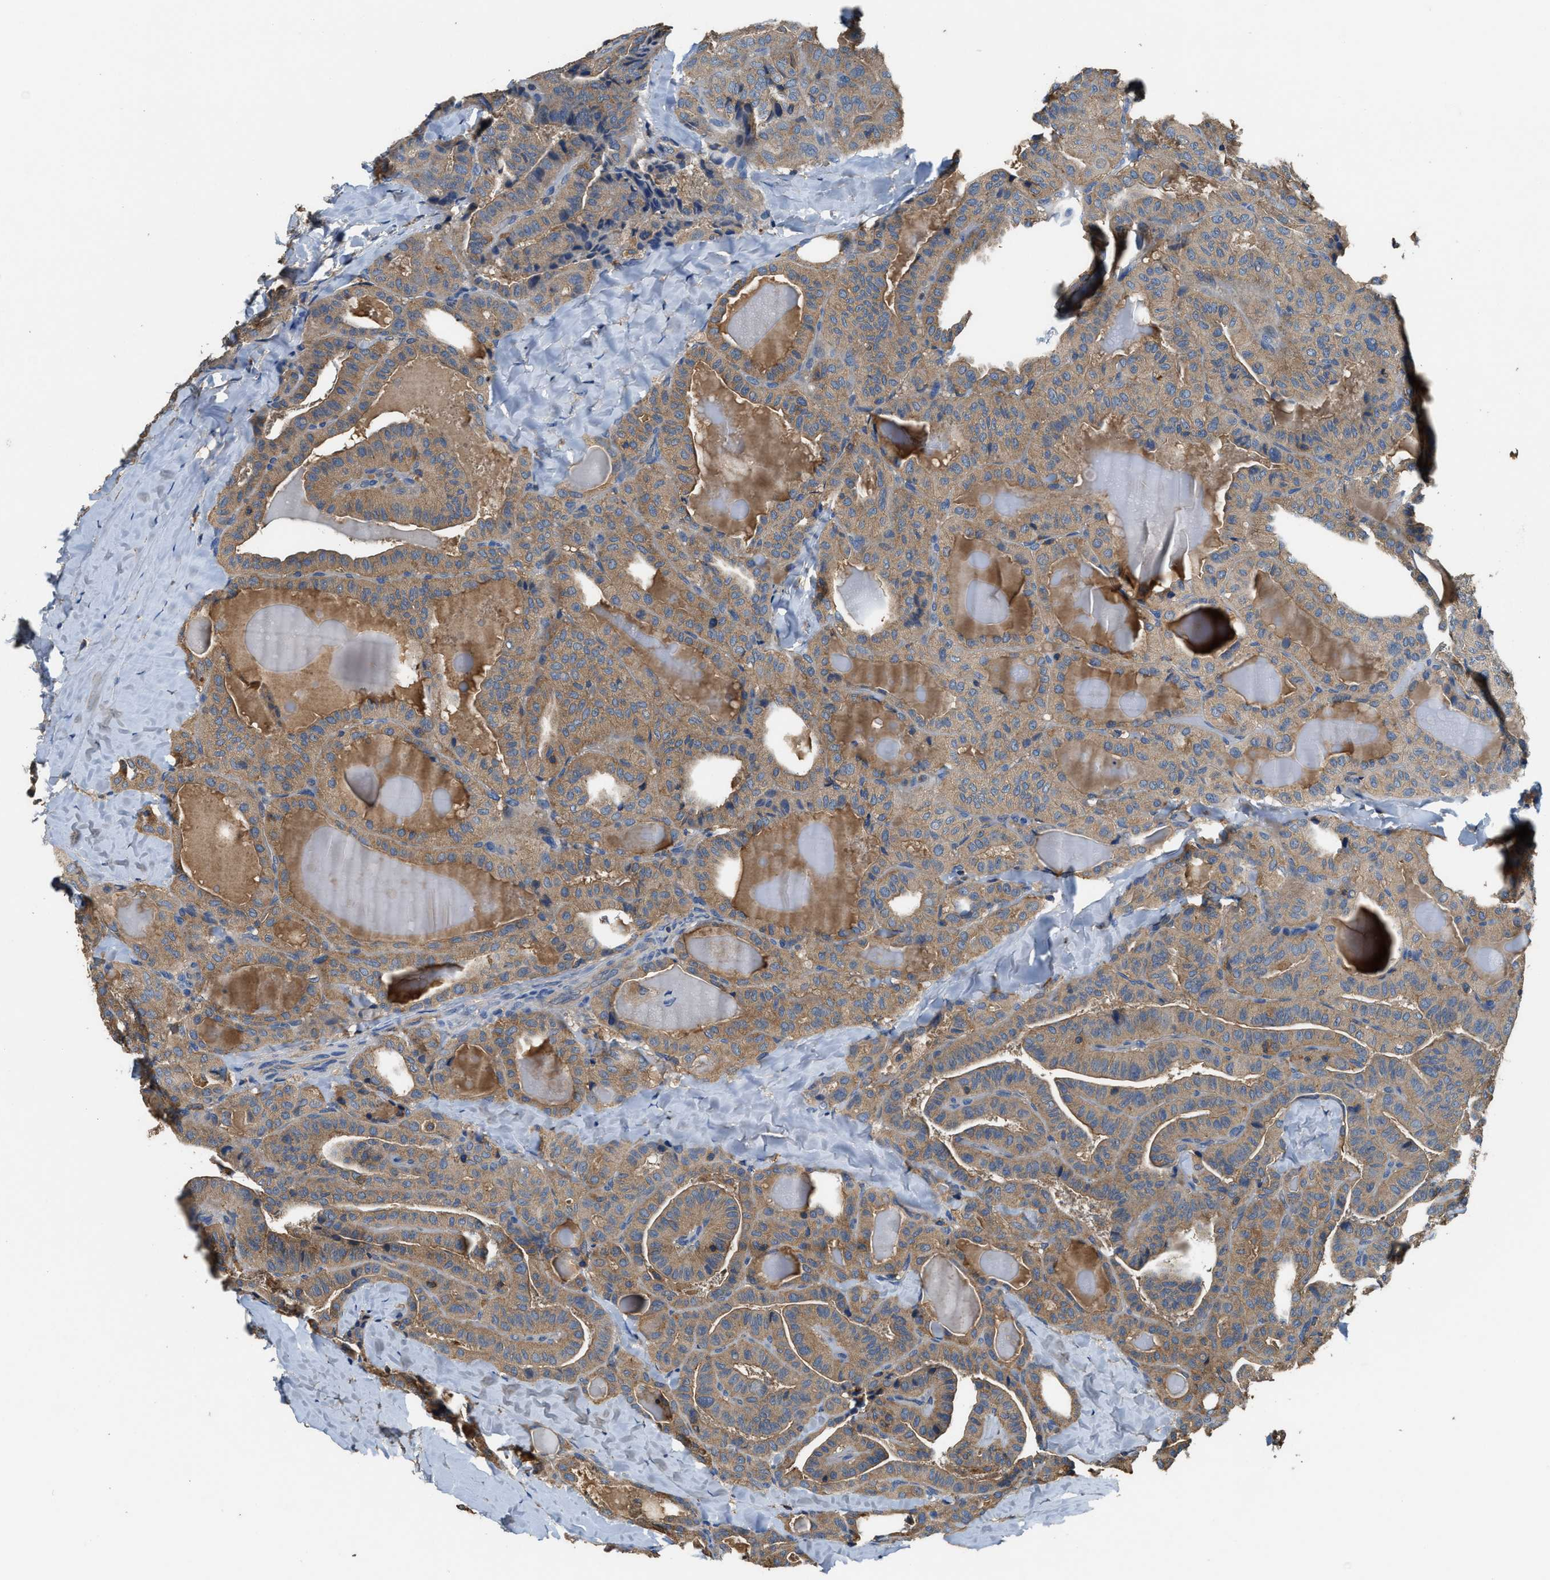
{"staining": {"intensity": "weak", "quantity": ">75%", "location": "cytoplasmic/membranous"}, "tissue": "thyroid cancer", "cell_type": "Tumor cells", "image_type": "cancer", "snomed": [{"axis": "morphology", "description": "Papillary adenocarcinoma, NOS"}, {"axis": "topography", "description": "Thyroid gland"}], "caption": "Tumor cells show low levels of weak cytoplasmic/membranous expression in approximately >75% of cells in human thyroid cancer. The protein of interest is stained brown, and the nuclei are stained in blue (DAB (3,3'-diaminobenzidine) IHC with brightfield microscopy, high magnification).", "gene": "BLOC1S1", "patient": {"sex": "male", "age": 77}}